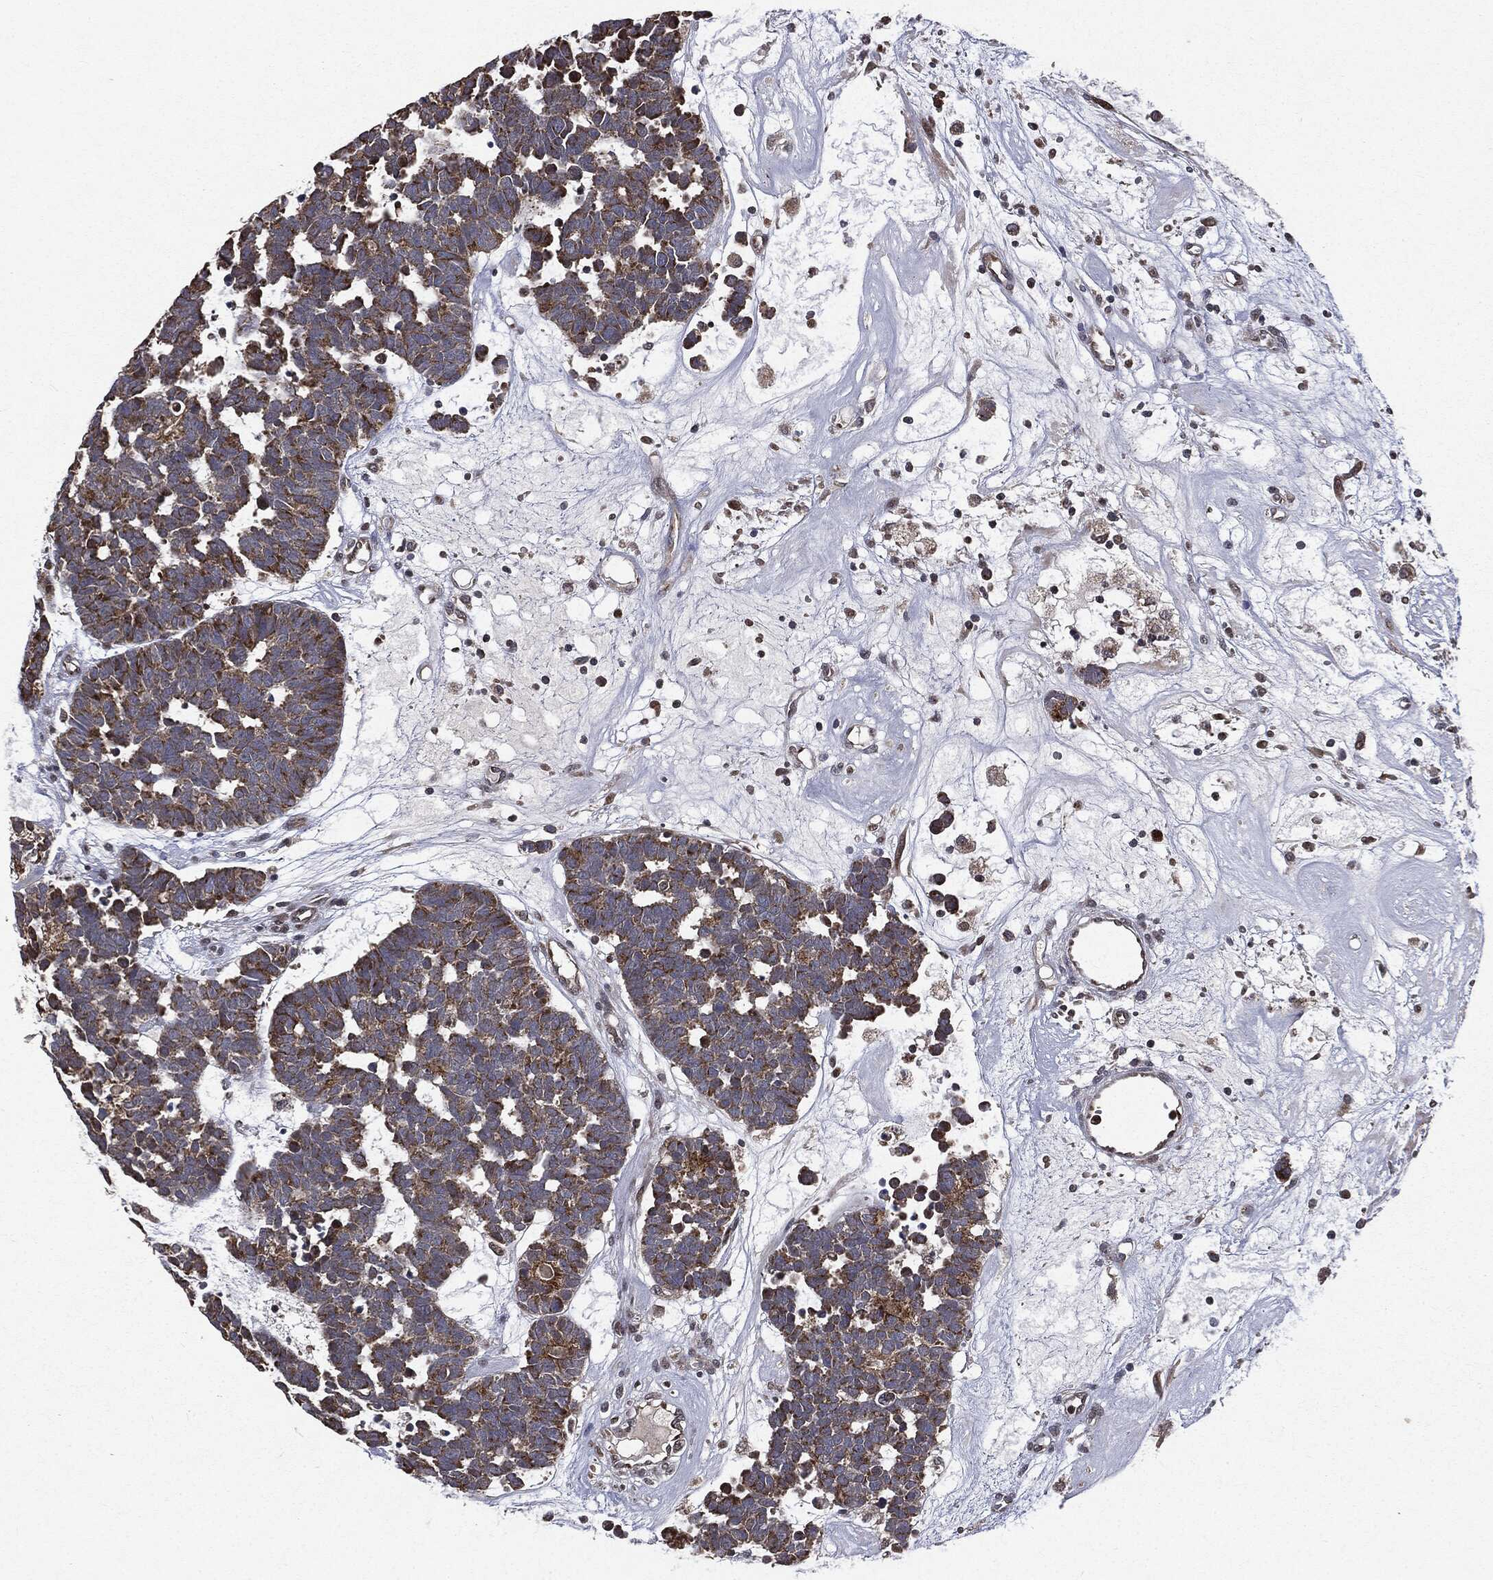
{"staining": {"intensity": "moderate", "quantity": ">75%", "location": "cytoplasmic/membranous"}, "tissue": "head and neck cancer", "cell_type": "Tumor cells", "image_type": "cancer", "snomed": [{"axis": "morphology", "description": "Adenocarcinoma, NOS"}, {"axis": "topography", "description": "Head-Neck"}], "caption": "Head and neck adenocarcinoma tissue demonstrates moderate cytoplasmic/membranous staining in about >75% of tumor cells, visualized by immunohistochemistry.", "gene": "PLPPR2", "patient": {"sex": "female", "age": 81}}